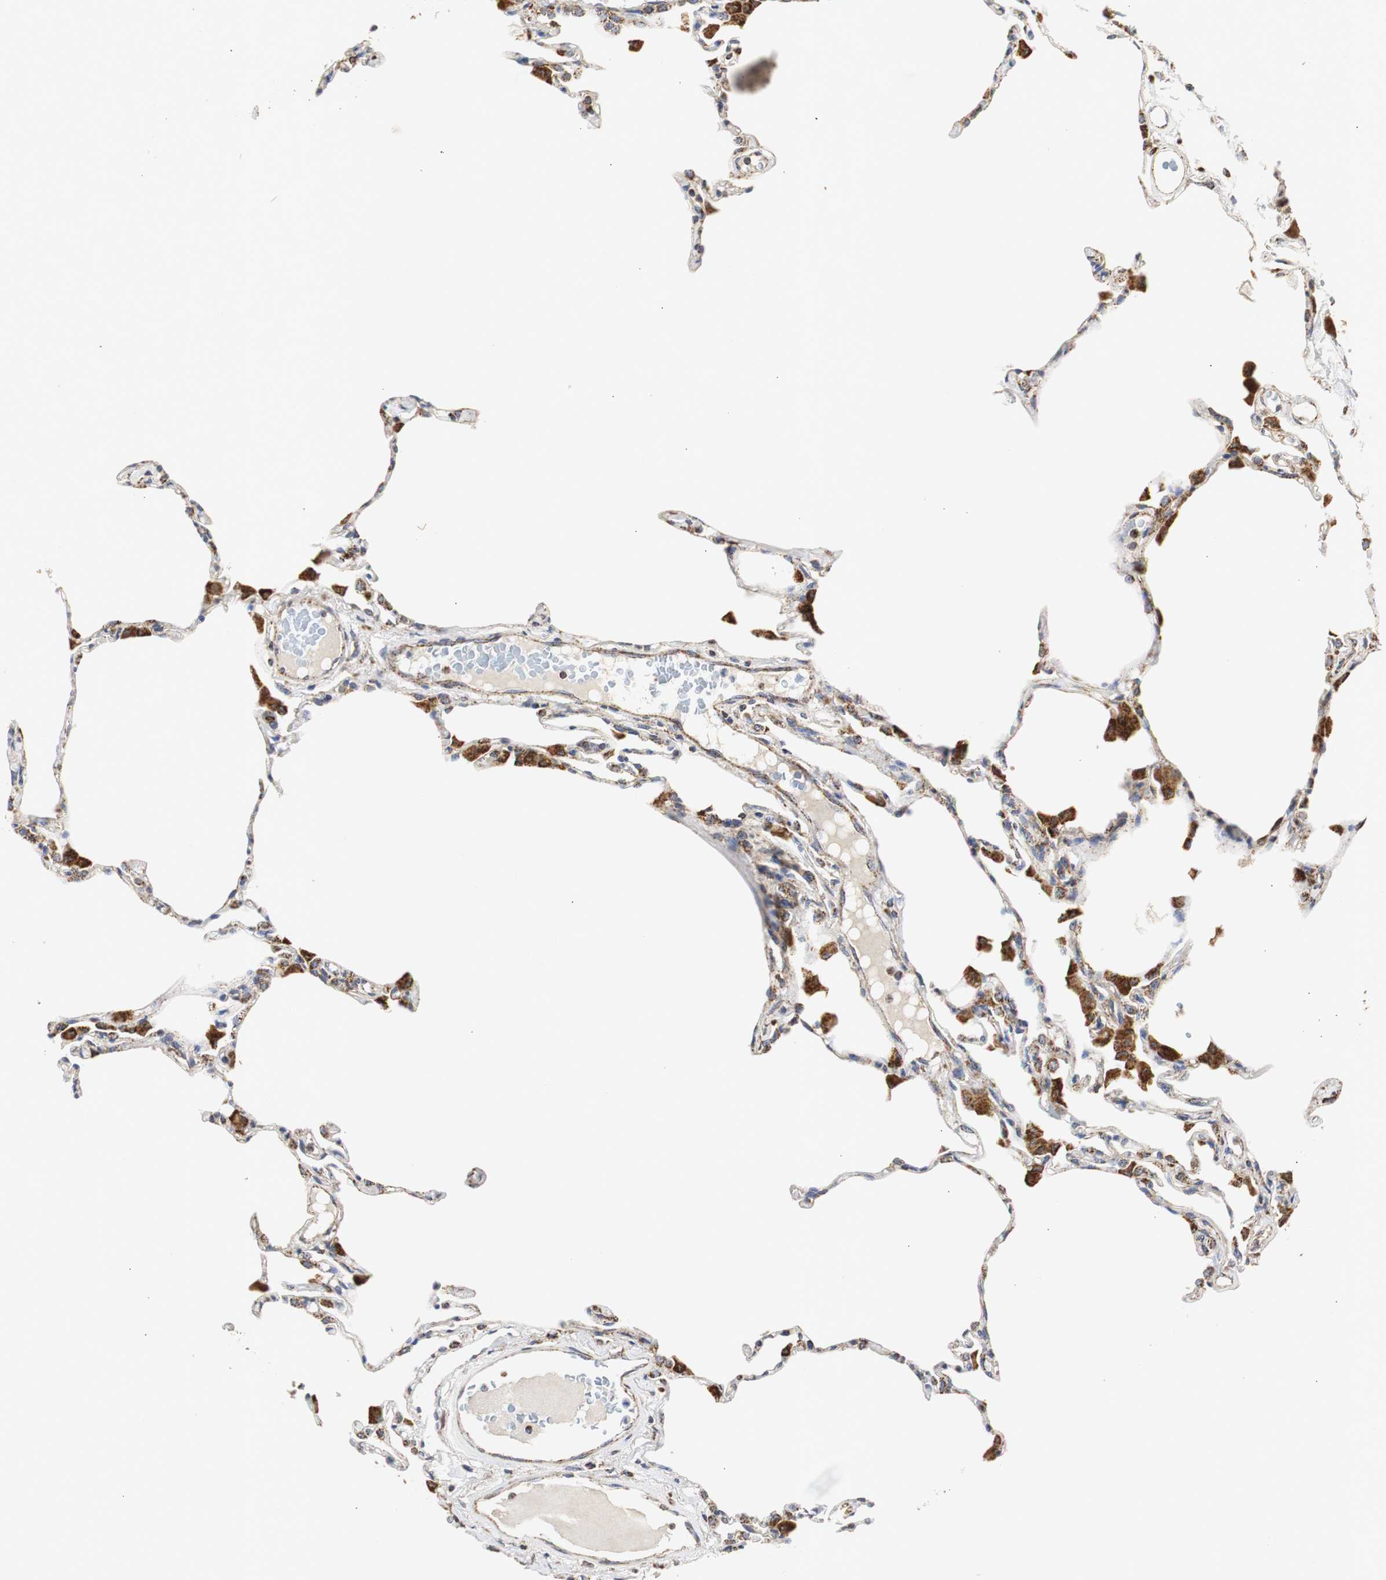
{"staining": {"intensity": "weak", "quantity": "25%-75%", "location": "cytoplasmic/membranous"}, "tissue": "lung", "cell_type": "Alveolar cells", "image_type": "normal", "snomed": [{"axis": "morphology", "description": "Normal tissue, NOS"}, {"axis": "topography", "description": "Lung"}], "caption": "Immunohistochemistry (IHC) photomicrograph of normal lung: lung stained using immunohistochemistry (IHC) demonstrates low levels of weak protein expression localized specifically in the cytoplasmic/membranous of alveolar cells, appearing as a cytoplasmic/membranous brown color.", "gene": "HSD17B10", "patient": {"sex": "female", "age": 49}}